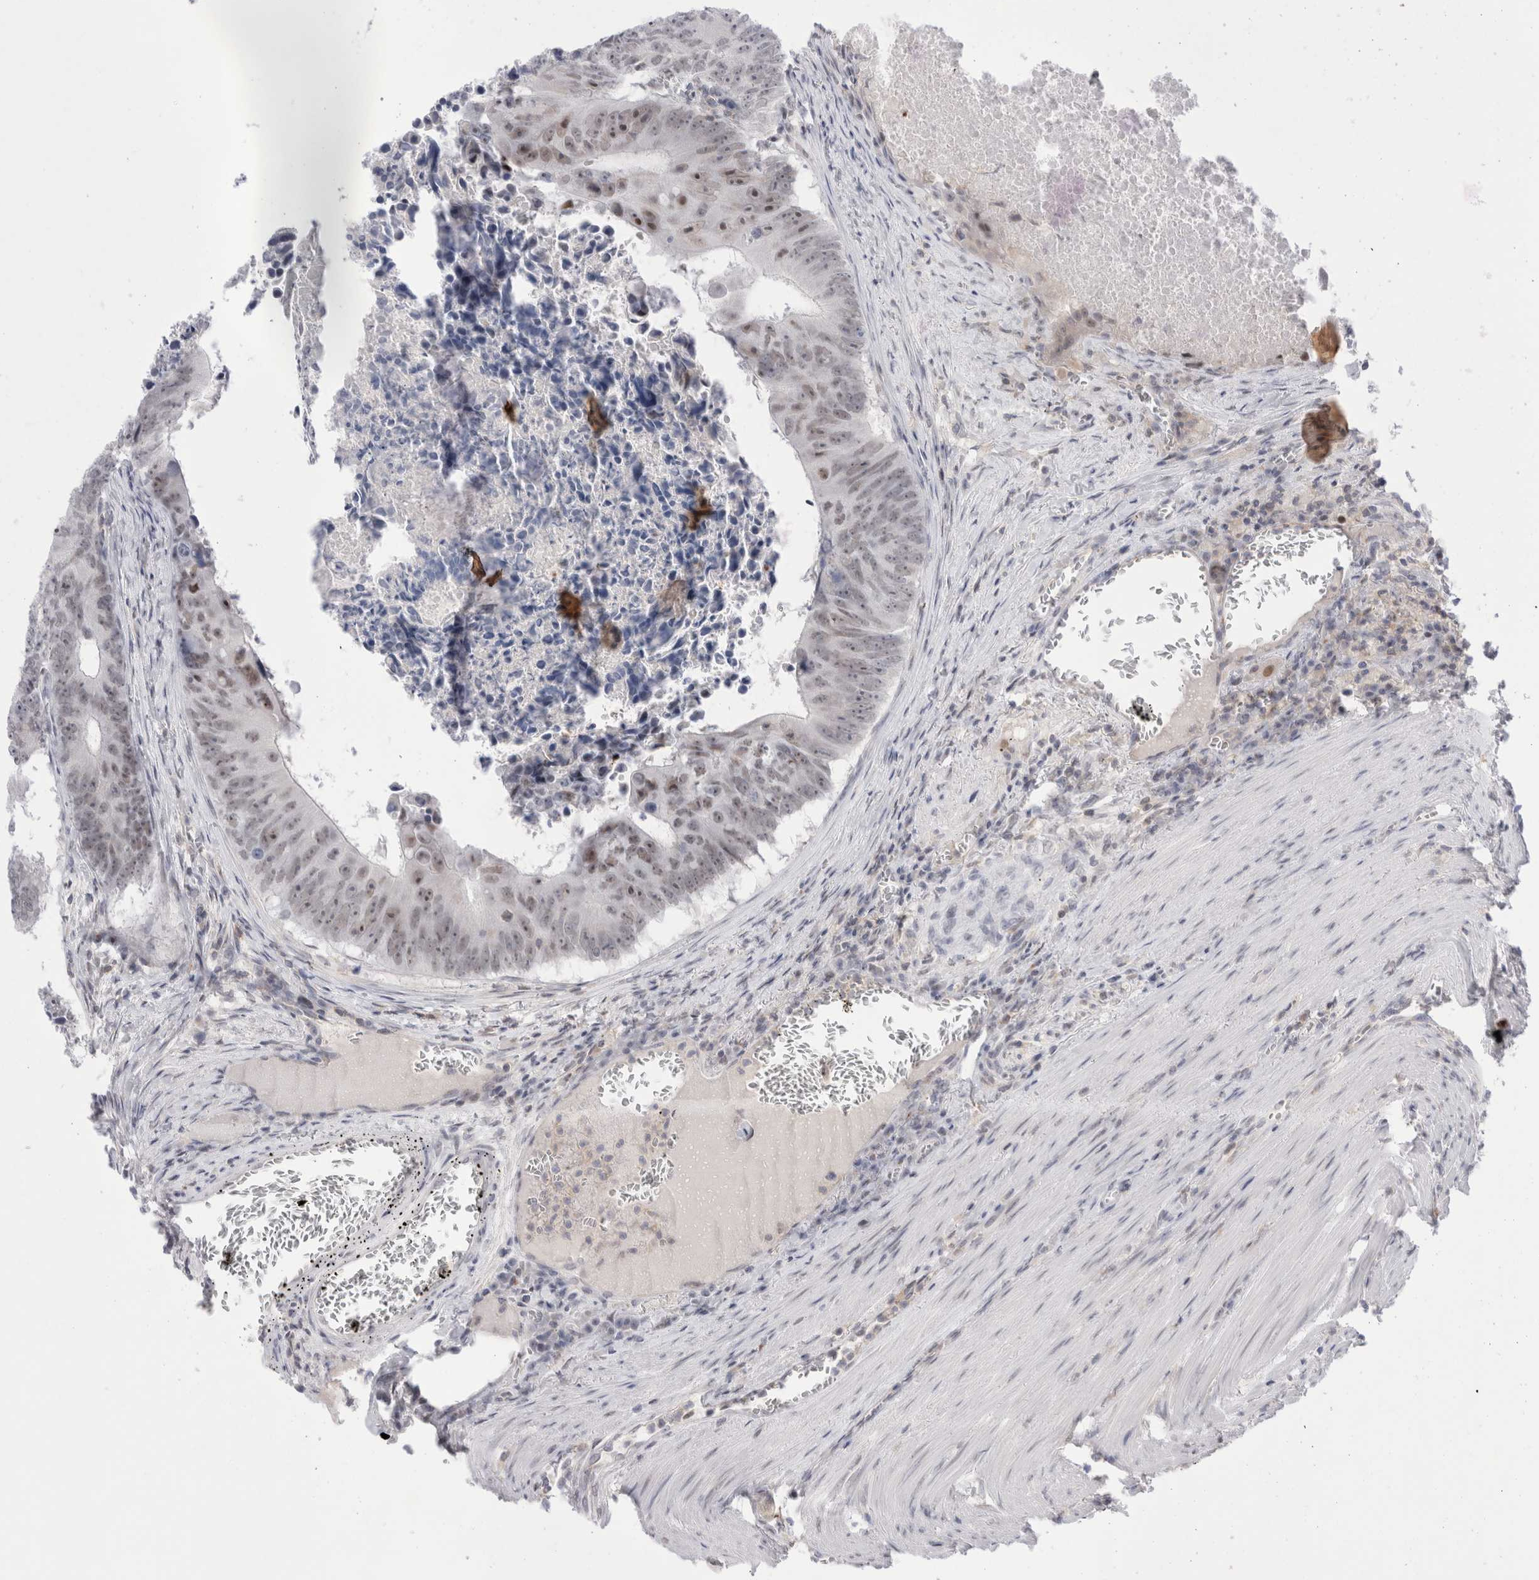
{"staining": {"intensity": "weak", "quantity": "25%-75%", "location": "nuclear"}, "tissue": "colorectal cancer", "cell_type": "Tumor cells", "image_type": "cancer", "snomed": [{"axis": "morphology", "description": "Adenocarcinoma, NOS"}, {"axis": "topography", "description": "Colon"}], "caption": "A photomicrograph of colorectal cancer stained for a protein demonstrates weak nuclear brown staining in tumor cells. (DAB = brown stain, brightfield microscopy at high magnification).", "gene": "CERS5", "patient": {"sex": "male", "age": 87}}